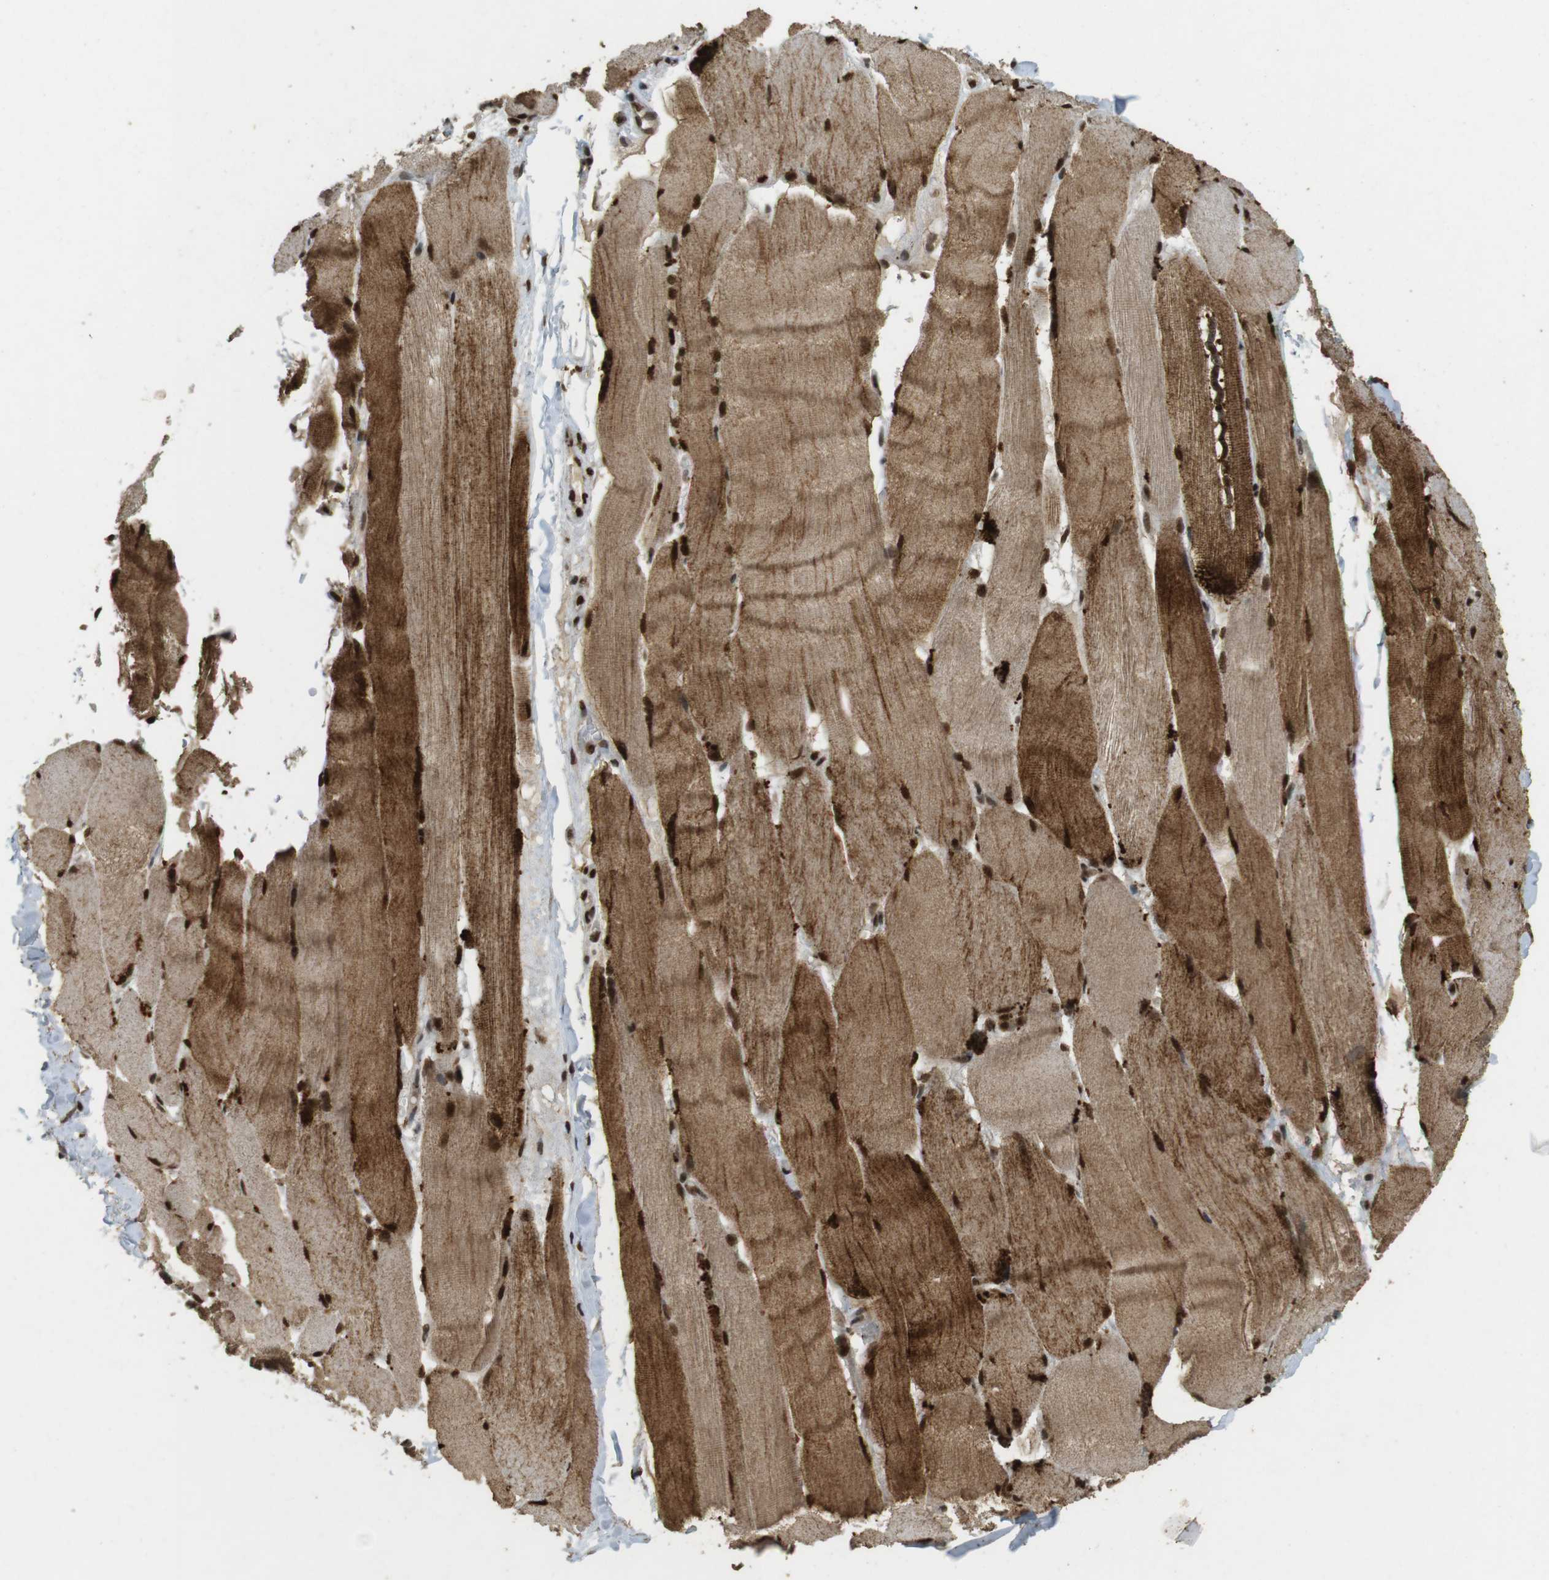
{"staining": {"intensity": "strong", "quantity": ">75%", "location": "cytoplasmic/membranous,nuclear"}, "tissue": "skeletal muscle", "cell_type": "Myocytes", "image_type": "normal", "snomed": [{"axis": "morphology", "description": "Normal tissue, NOS"}, {"axis": "topography", "description": "Skin"}, {"axis": "topography", "description": "Skeletal muscle"}], "caption": "Immunohistochemical staining of benign human skeletal muscle exhibits >75% levels of strong cytoplasmic/membranous,nuclear protein expression in about >75% of myocytes.", "gene": "GATA4", "patient": {"sex": "male", "age": 83}}